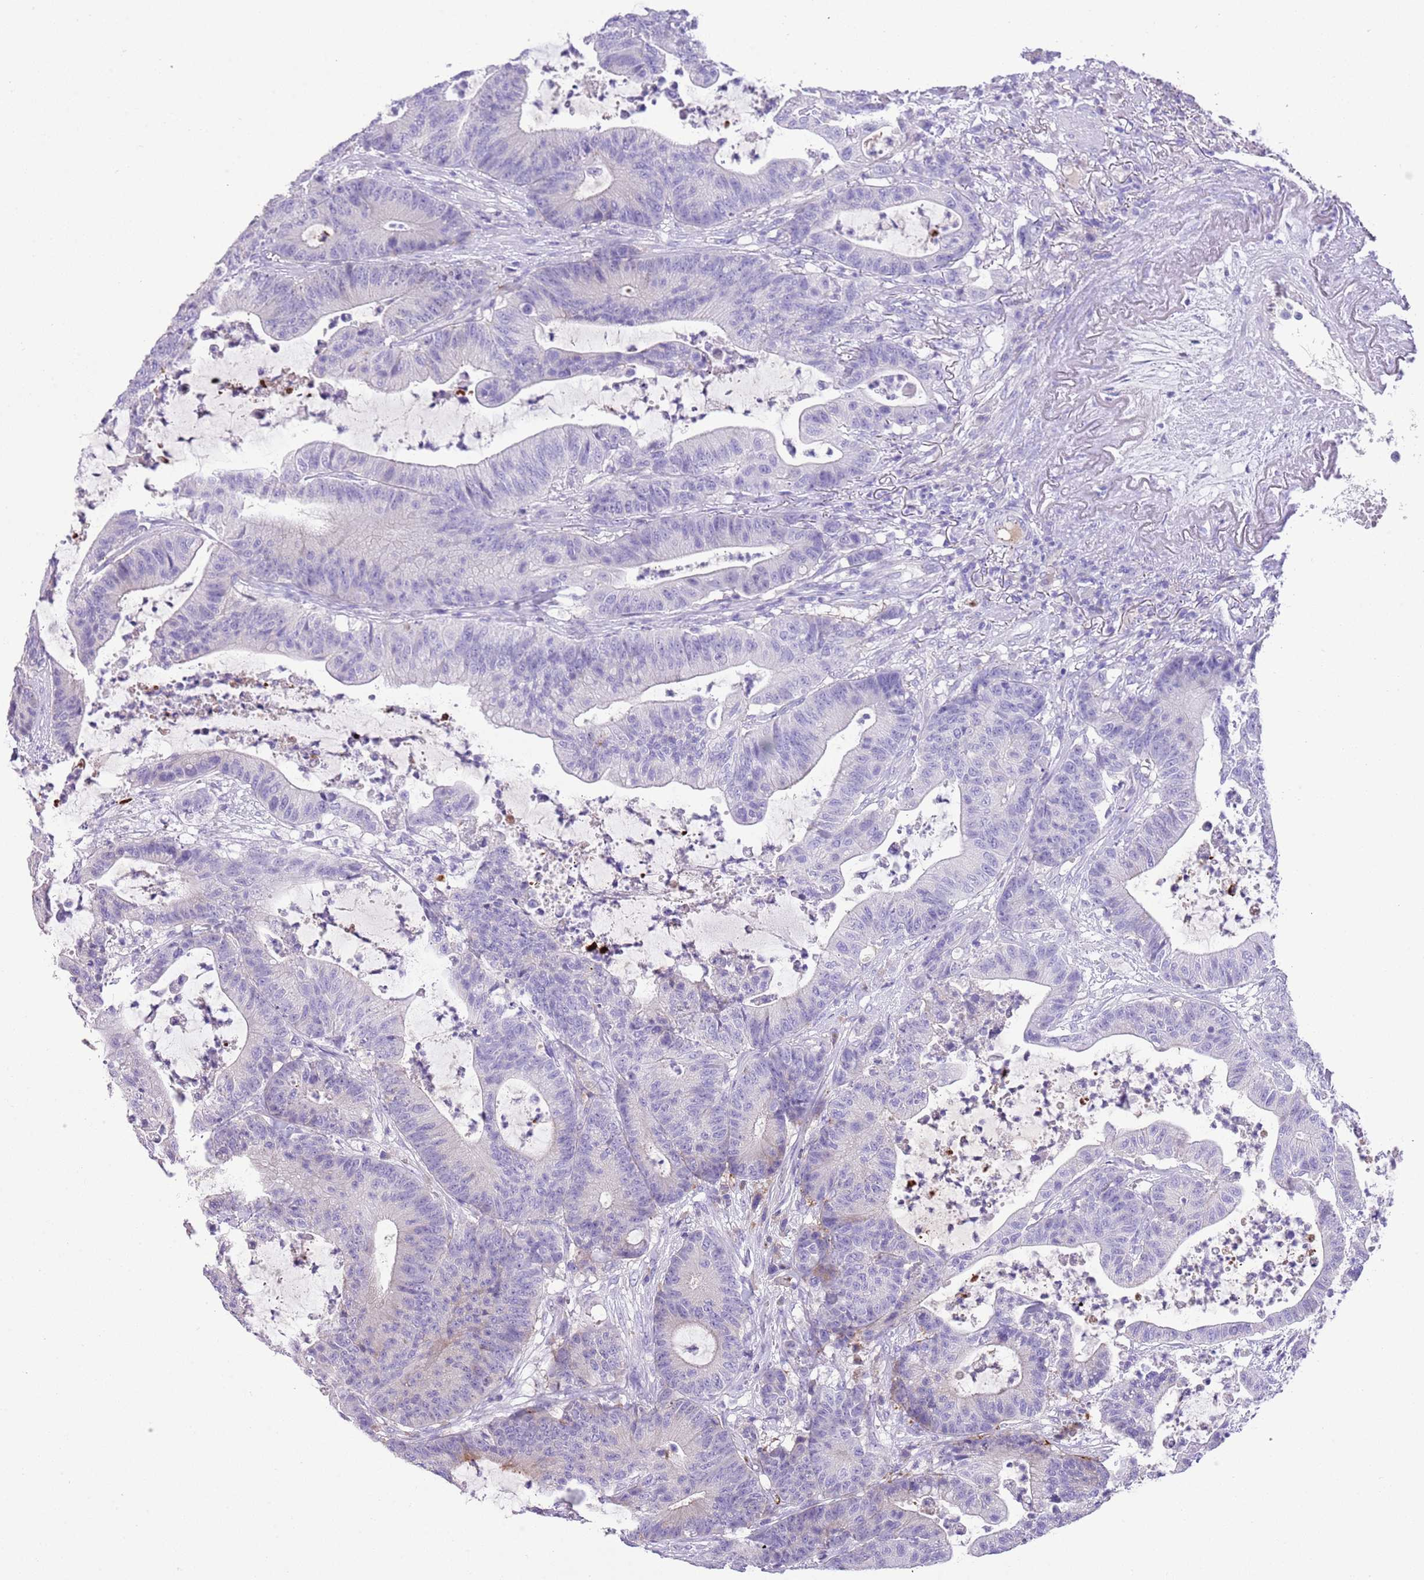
{"staining": {"intensity": "negative", "quantity": "none", "location": "none"}, "tissue": "colorectal cancer", "cell_type": "Tumor cells", "image_type": "cancer", "snomed": [{"axis": "morphology", "description": "Adenocarcinoma, NOS"}, {"axis": "topography", "description": "Colon"}], "caption": "This micrograph is of adenocarcinoma (colorectal) stained with IHC to label a protein in brown with the nuclei are counter-stained blue. There is no staining in tumor cells.", "gene": "CLEC2A", "patient": {"sex": "female", "age": 84}}